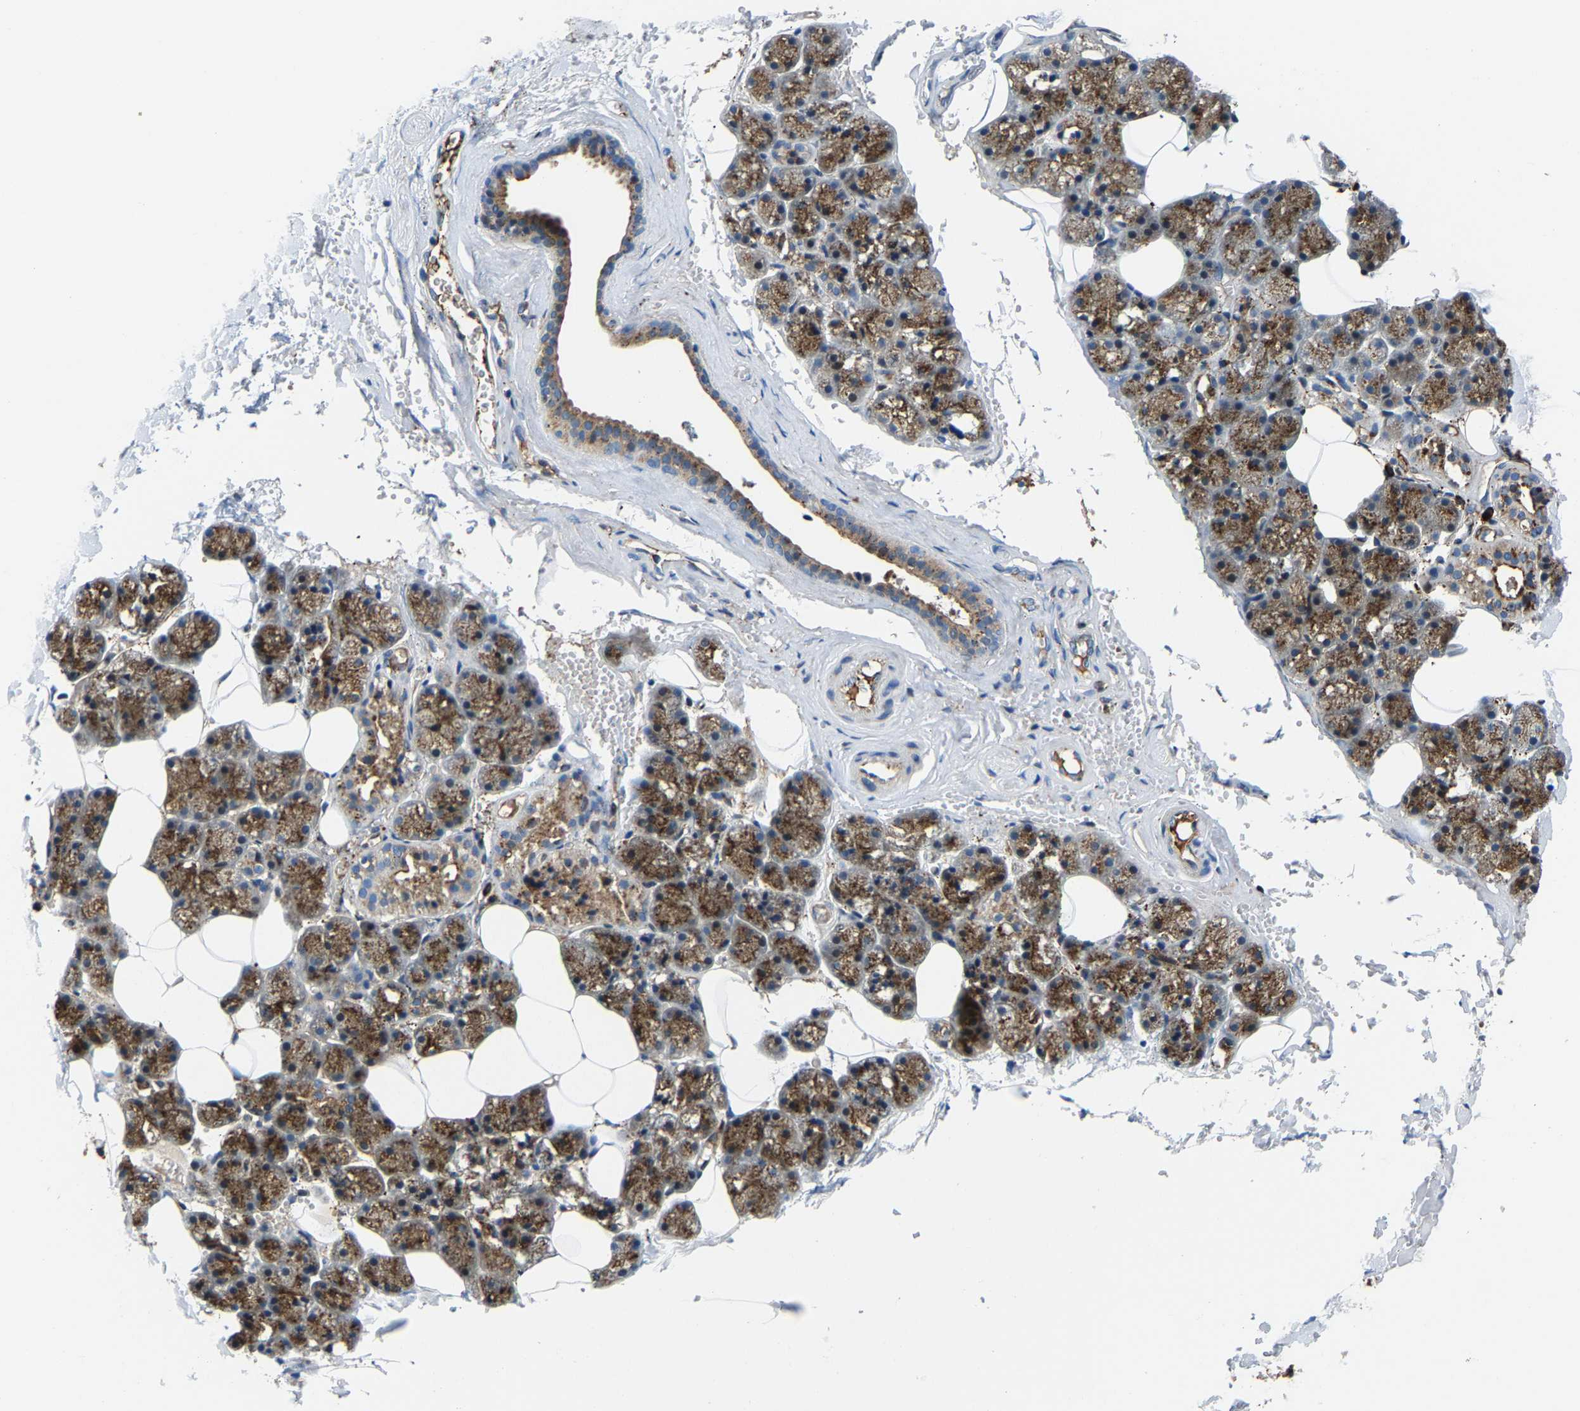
{"staining": {"intensity": "moderate", "quantity": ">75%", "location": "cytoplasmic/membranous"}, "tissue": "salivary gland", "cell_type": "Glandular cells", "image_type": "normal", "snomed": [{"axis": "morphology", "description": "Normal tissue, NOS"}, {"axis": "topography", "description": "Salivary gland"}], "caption": "A brown stain shows moderate cytoplasmic/membranous positivity of a protein in glandular cells of unremarkable salivary gland.", "gene": "DPP7", "patient": {"sex": "male", "age": 62}}